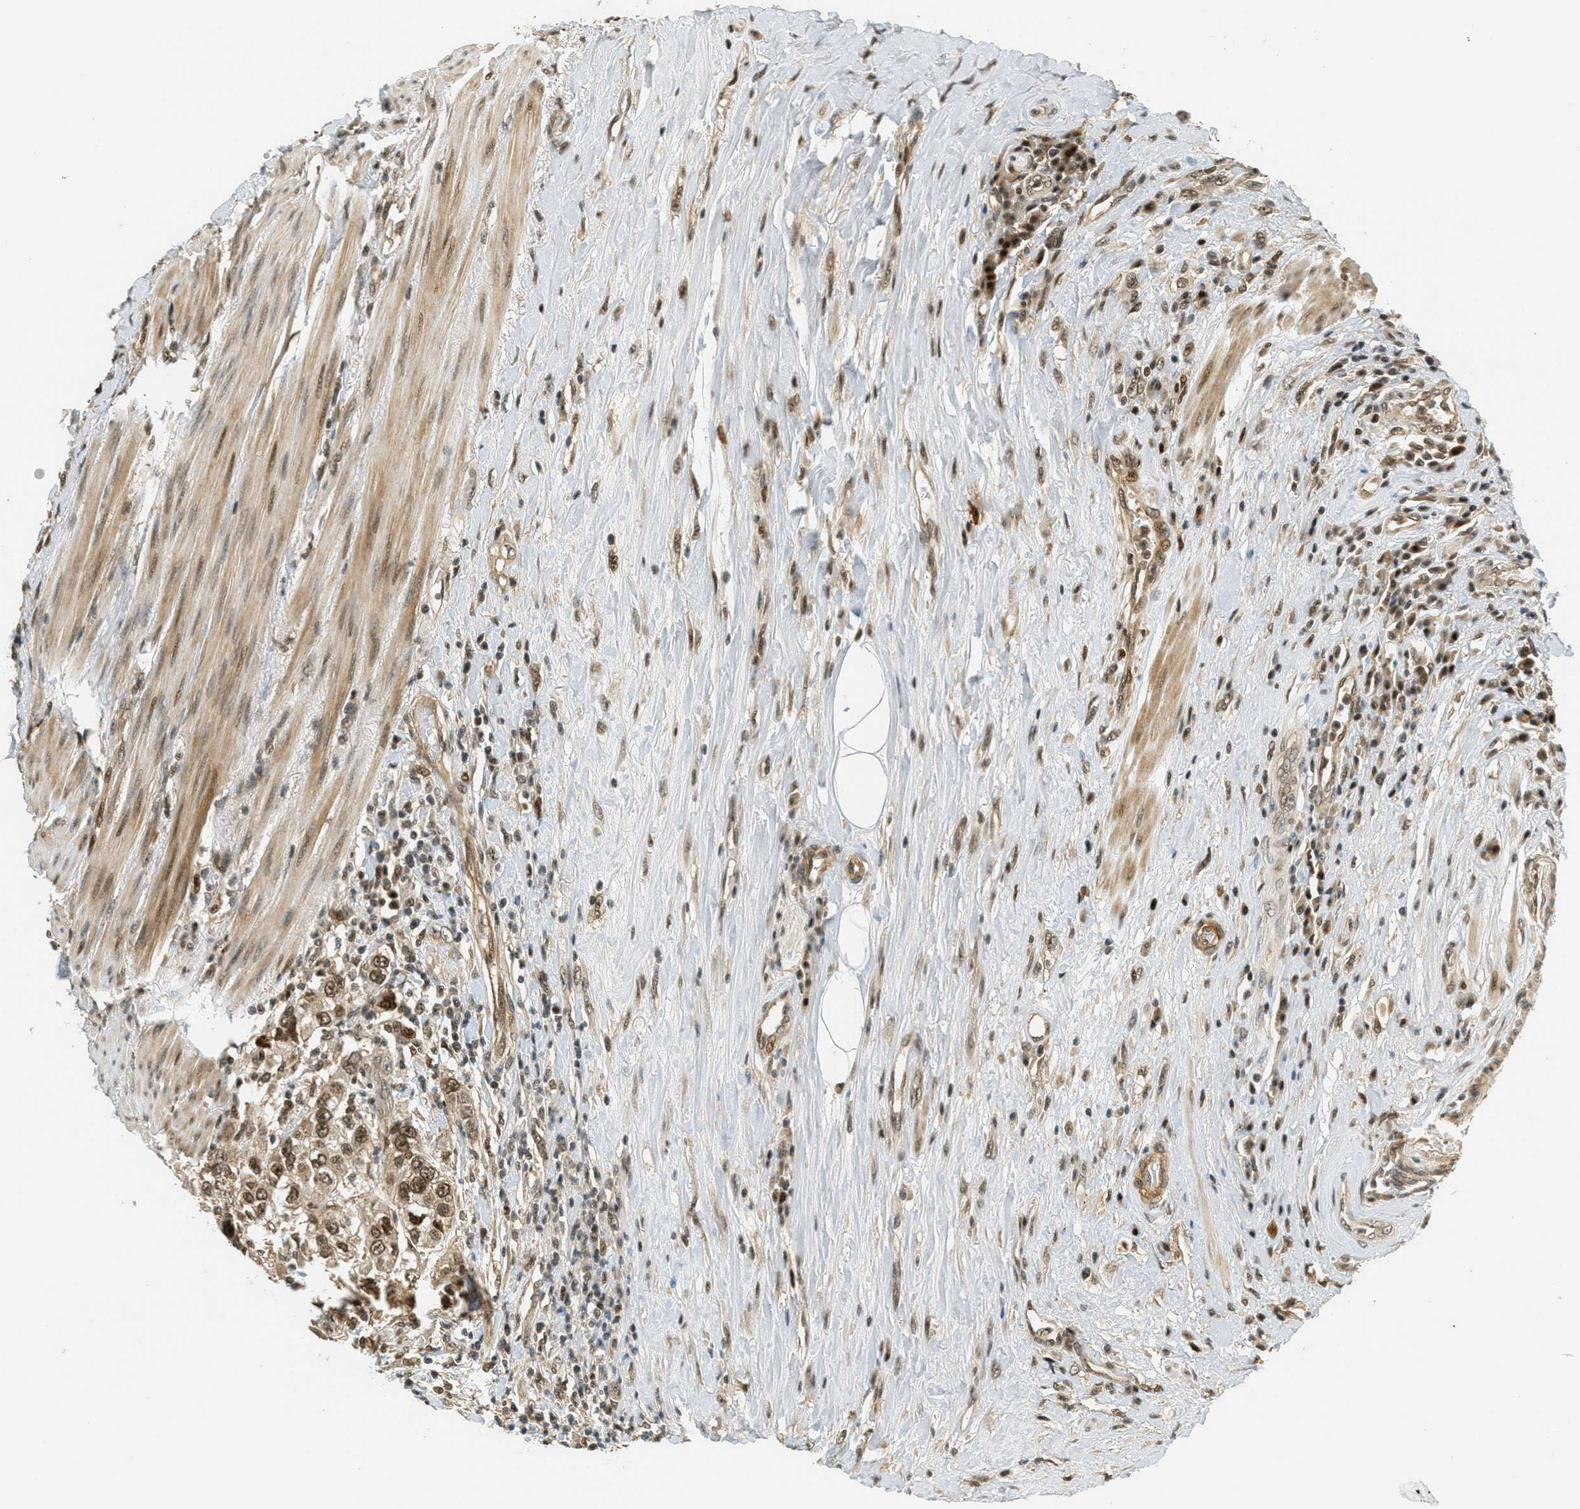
{"staining": {"intensity": "moderate", "quantity": ">75%", "location": "cytoplasmic/membranous,nuclear"}, "tissue": "urothelial cancer", "cell_type": "Tumor cells", "image_type": "cancer", "snomed": [{"axis": "morphology", "description": "Urothelial carcinoma, High grade"}, {"axis": "topography", "description": "Urinary bladder"}], "caption": "Urothelial cancer stained with a brown dye displays moderate cytoplasmic/membranous and nuclear positive expression in approximately >75% of tumor cells.", "gene": "FOXM1", "patient": {"sex": "female", "age": 80}}